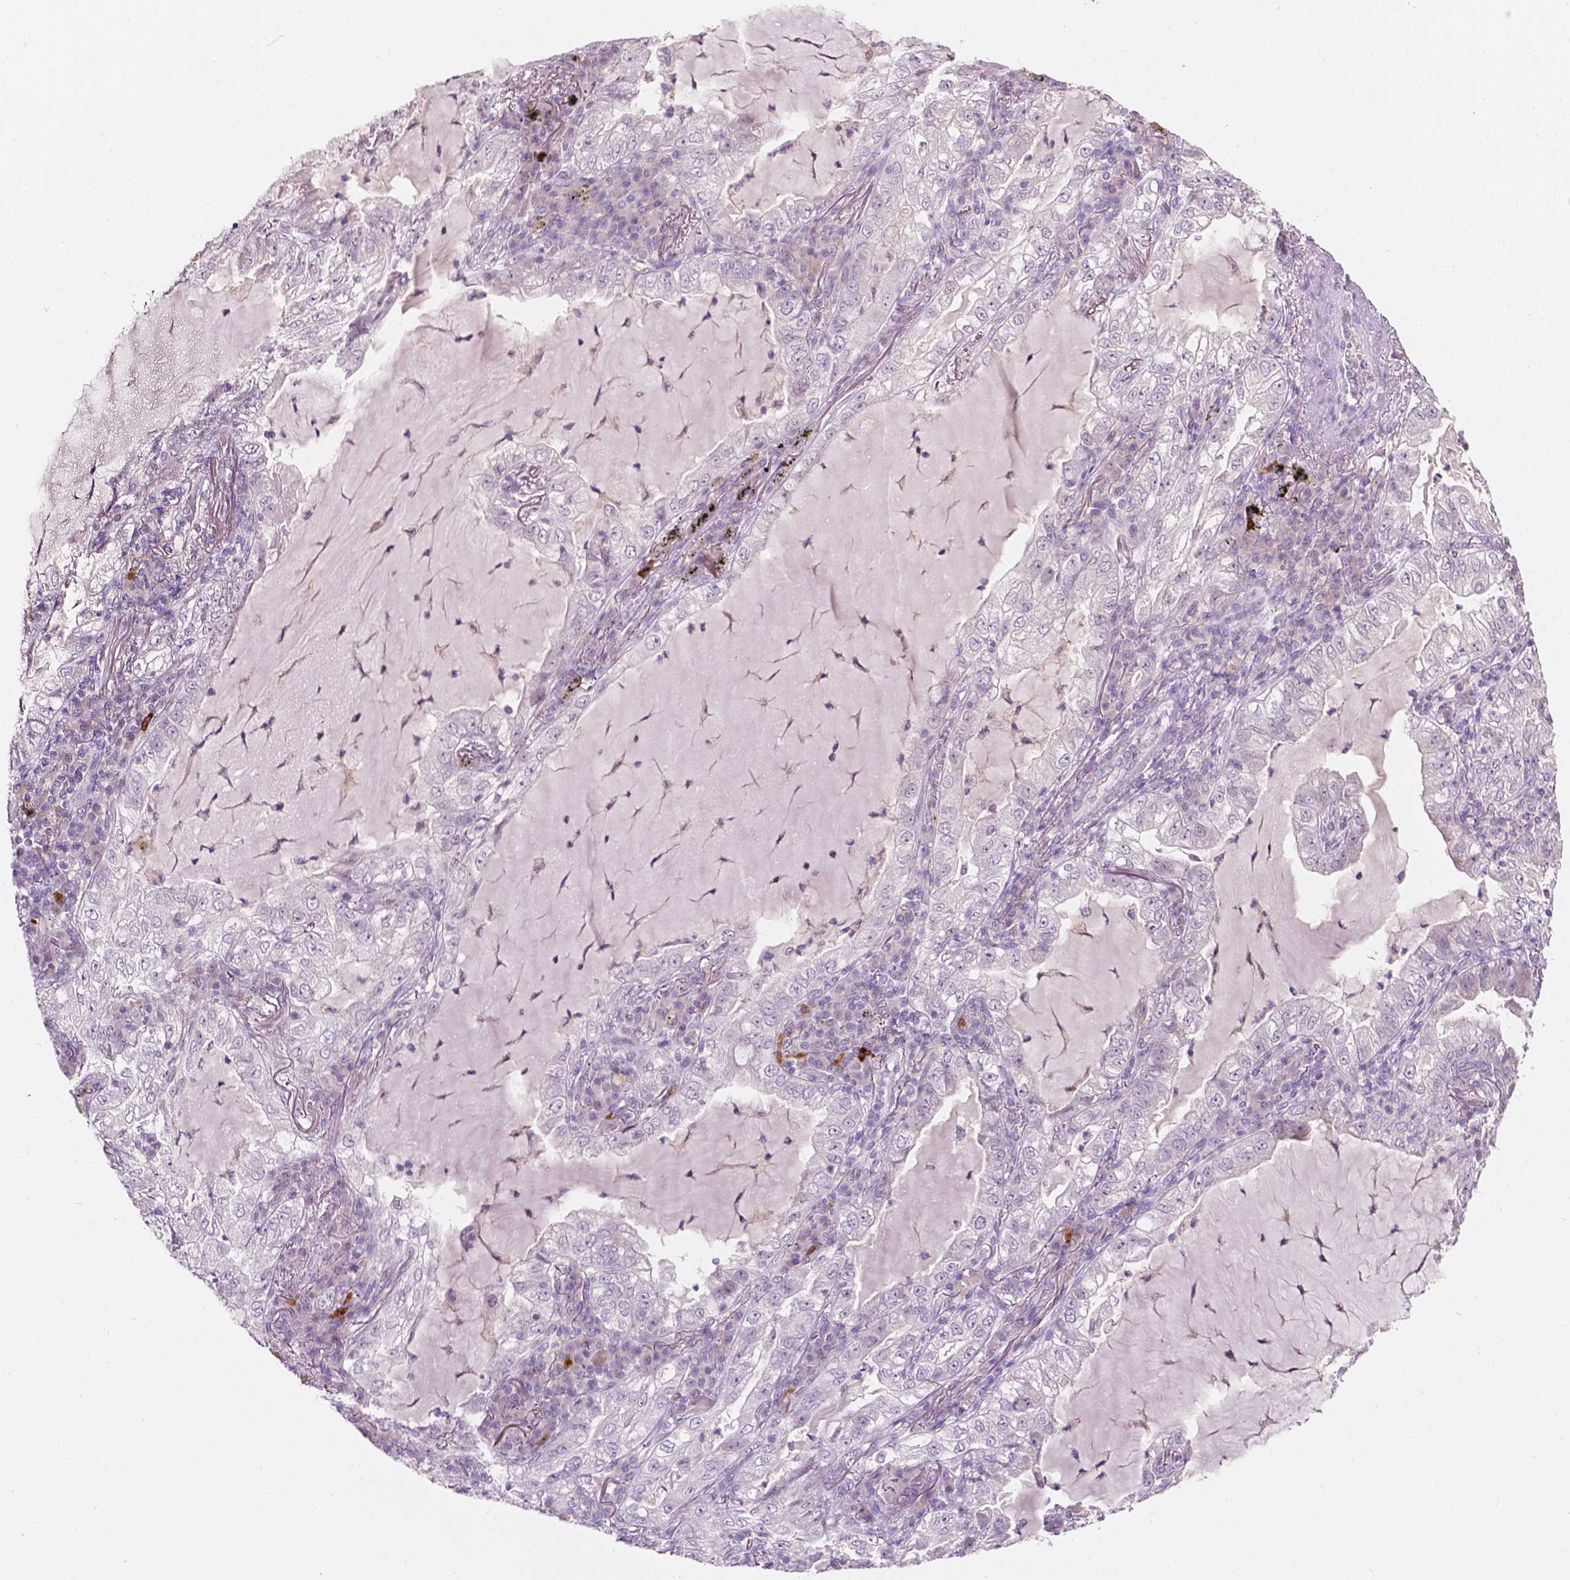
{"staining": {"intensity": "negative", "quantity": "none", "location": "none"}, "tissue": "lung cancer", "cell_type": "Tumor cells", "image_type": "cancer", "snomed": [{"axis": "morphology", "description": "Adenocarcinoma, NOS"}, {"axis": "topography", "description": "Lung"}], "caption": "Tumor cells show no significant protein expression in adenocarcinoma (lung).", "gene": "TM6SF2", "patient": {"sex": "female", "age": 73}}